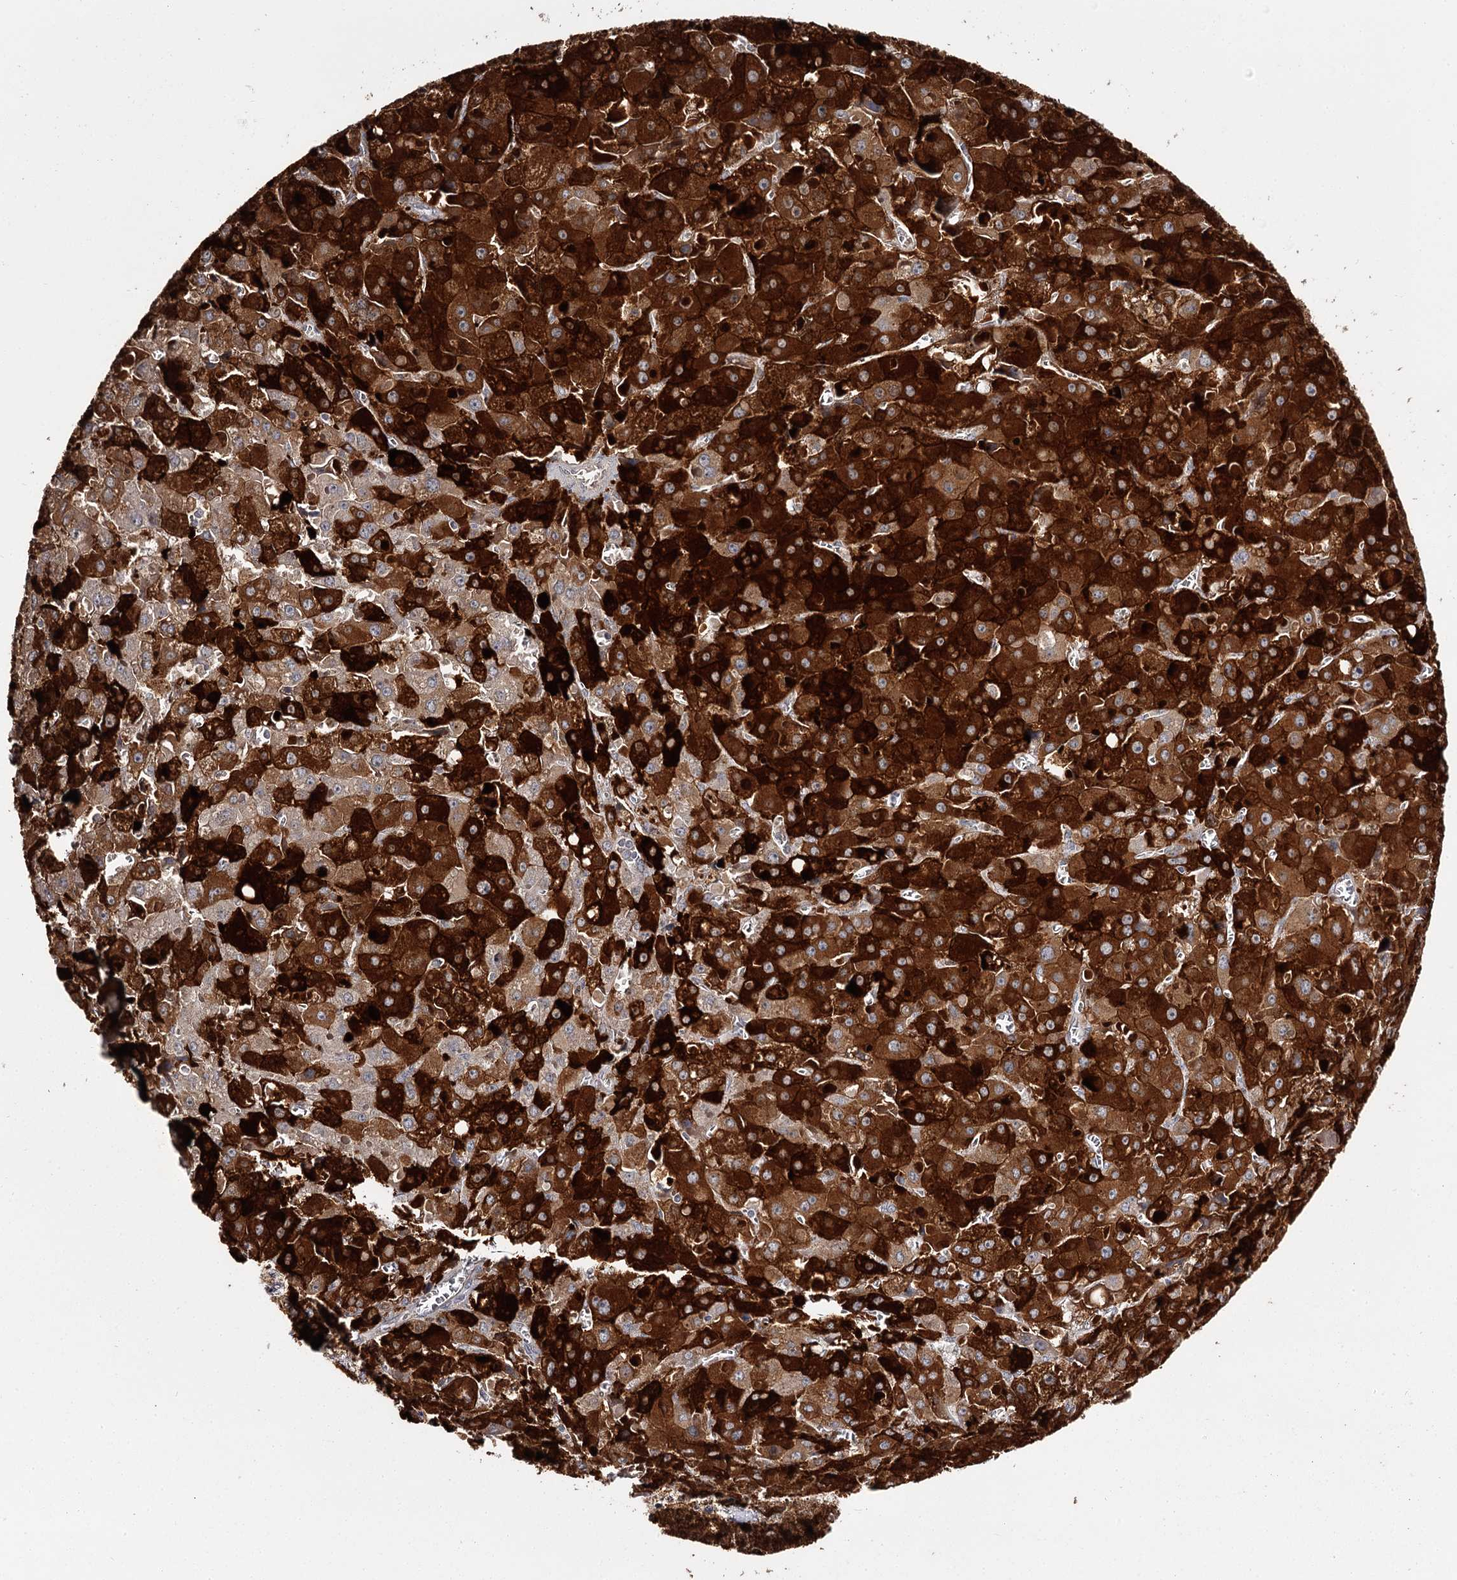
{"staining": {"intensity": "strong", "quantity": ">75%", "location": "cytoplasmic/membranous"}, "tissue": "liver cancer", "cell_type": "Tumor cells", "image_type": "cancer", "snomed": [{"axis": "morphology", "description": "Carcinoma, Hepatocellular, NOS"}, {"axis": "topography", "description": "Liver"}], "caption": "Immunohistochemistry of human liver cancer (hepatocellular carcinoma) shows high levels of strong cytoplasmic/membranous staining in approximately >75% of tumor cells. Nuclei are stained in blue.", "gene": "SLC32A1", "patient": {"sex": "female", "age": 73}}